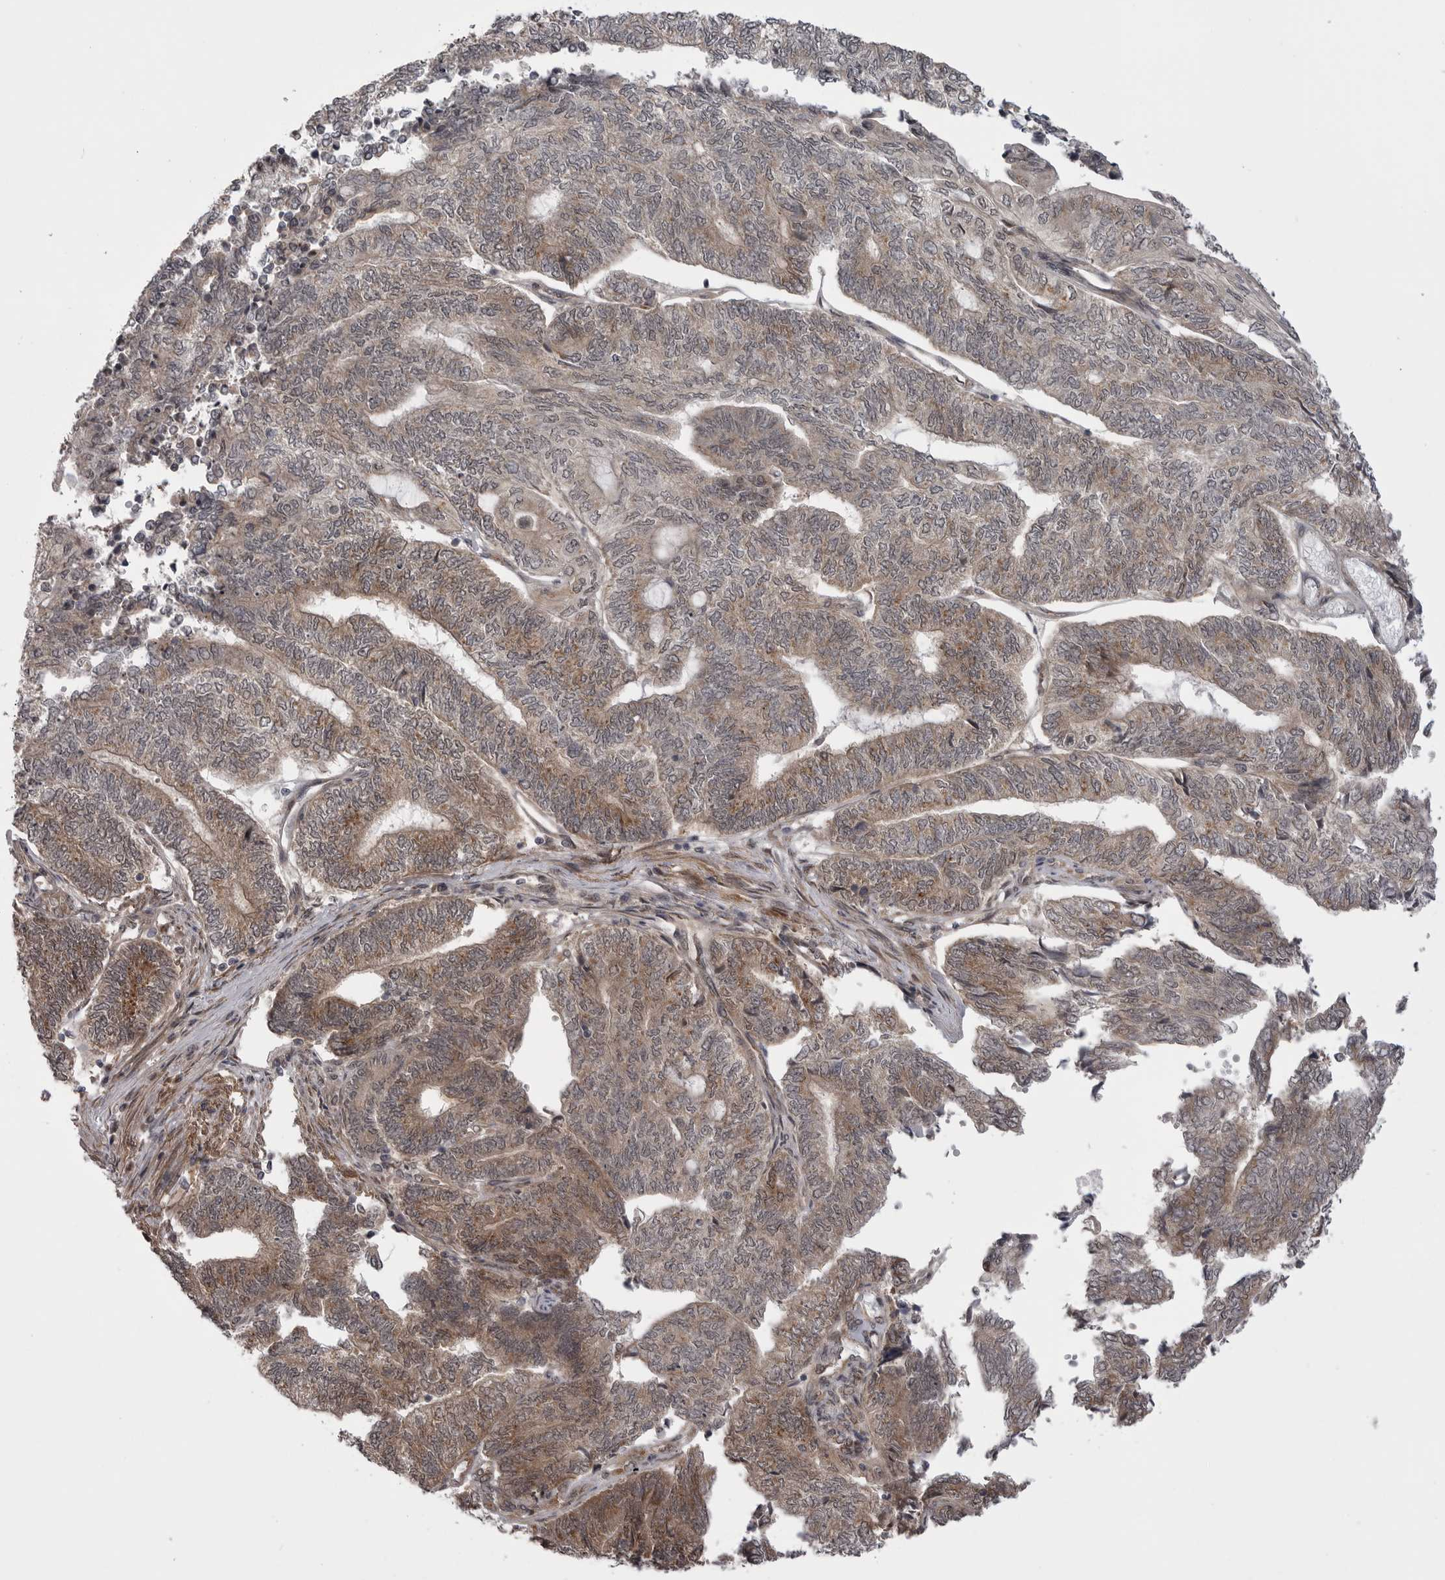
{"staining": {"intensity": "moderate", "quantity": ">75%", "location": "cytoplasmic/membranous"}, "tissue": "endometrial cancer", "cell_type": "Tumor cells", "image_type": "cancer", "snomed": [{"axis": "morphology", "description": "Adenocarcinoma, NOS"}, {"axis": "topography", "description": "Uterus"}, {"axis": "topography", "description": "Endometrium"}], "caption": "Brown immunohistochemical staining in adenocarcinoma (endometrial) reveals moderate cytoplasmic/membranous positivity in approximately >75% of tumor cells.", "gene": "PDCL", "patient": {"sex": "female", "age": 70}}